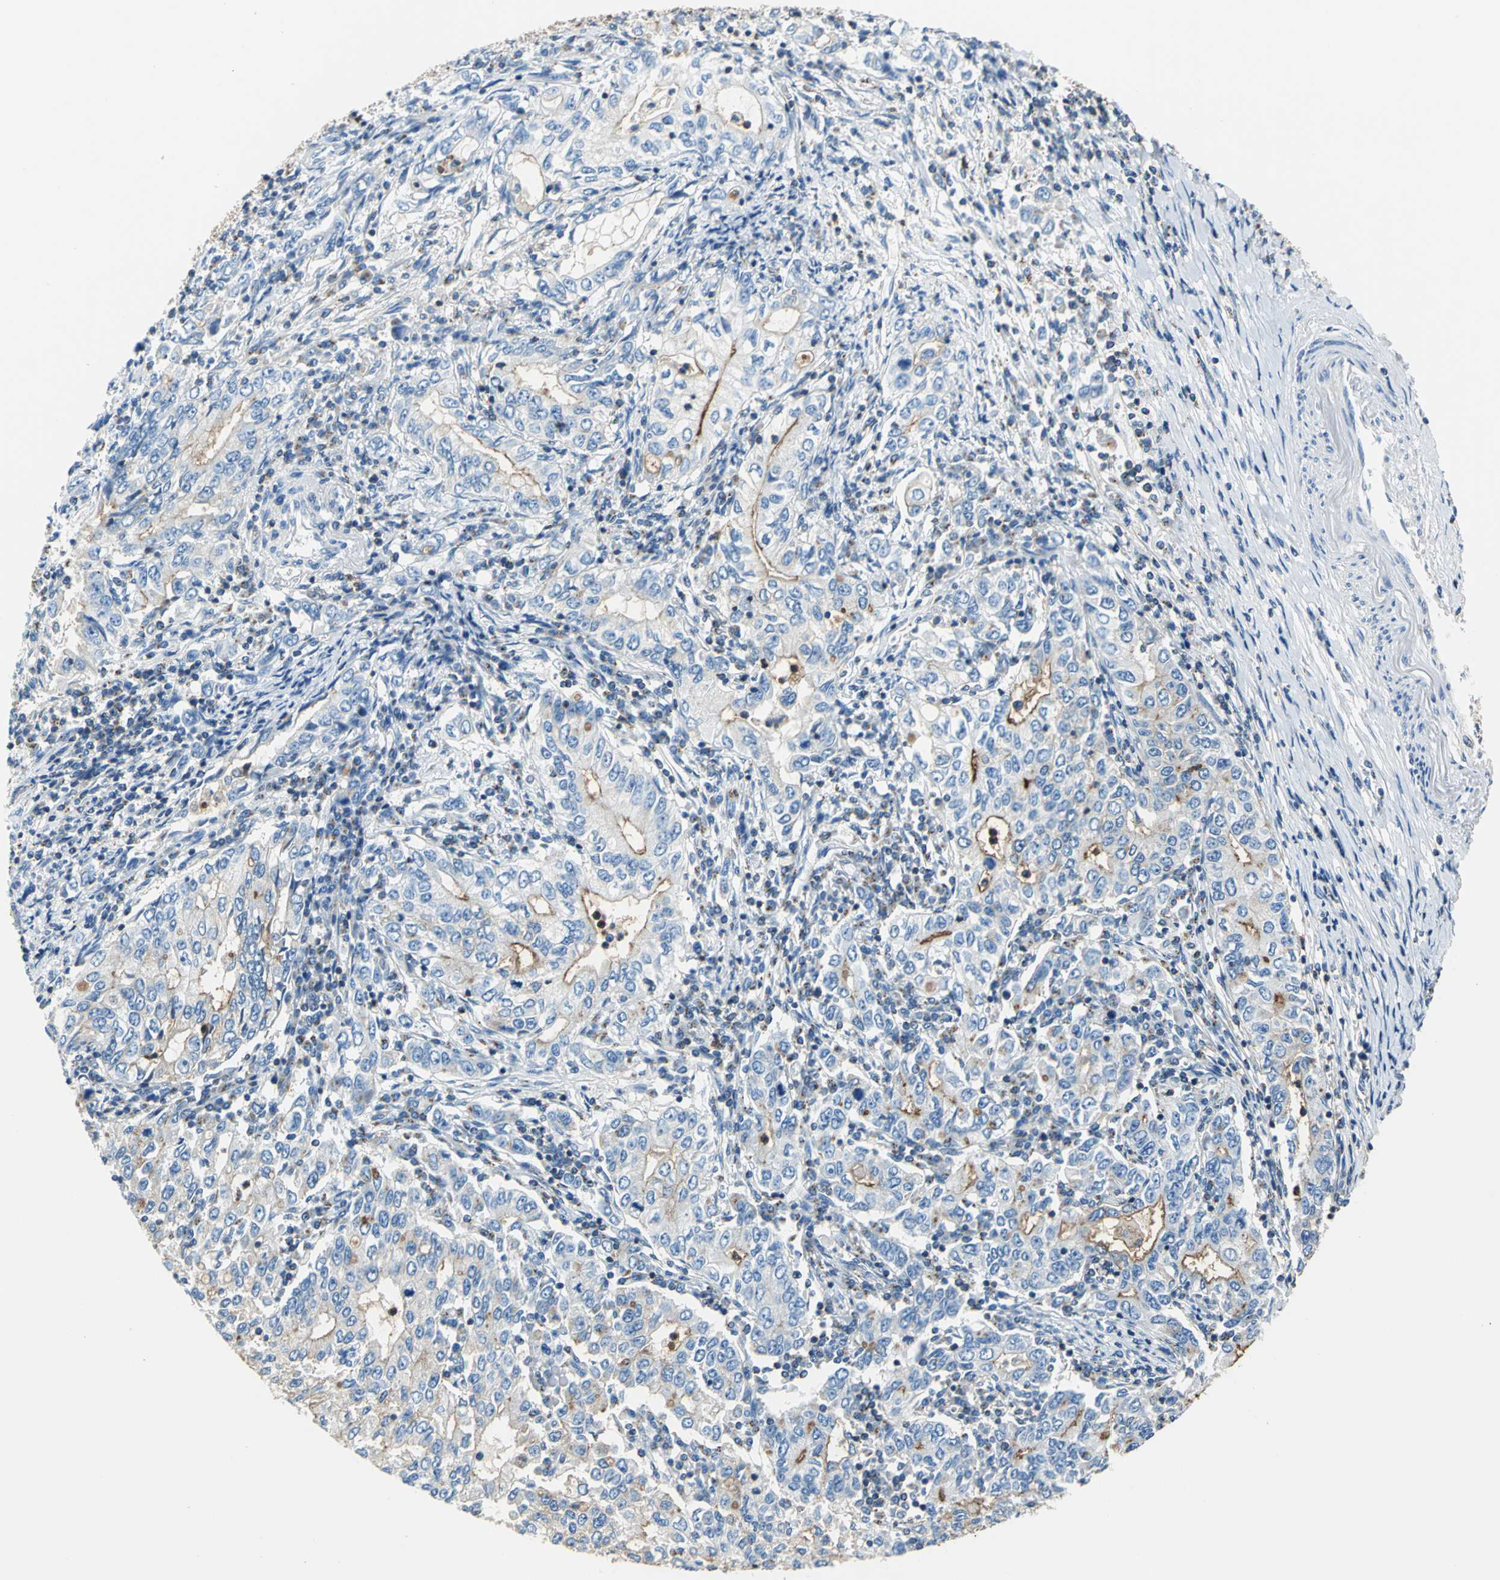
{"staining": {"intensity": "moderate", "quantity": "25%-75%", "location": "cytoplasmic/membranous"}, "tissue": "stomach cancer", "cell_type": "Tumor cells", "image_type": "cancer", "snomed": [{"axis": "morphology", "description": "Adenocarcinoma, NOS"}, {"axis": "topography", "description": "Stomach, lower"}], "caption": "The micrograph reveals immunohistochemical staining of stomach cancer. There is moderate cytoplasmic/membranous staining is appreciated in approximately 25%-75% of tumor cells. (DAB (3,3'-diaminobenzidine) IHC, brown staining for protein, blue staining for nuclei).", "gene": "SEPTIN6", "patient": {"sex": "female", "age": 72}}